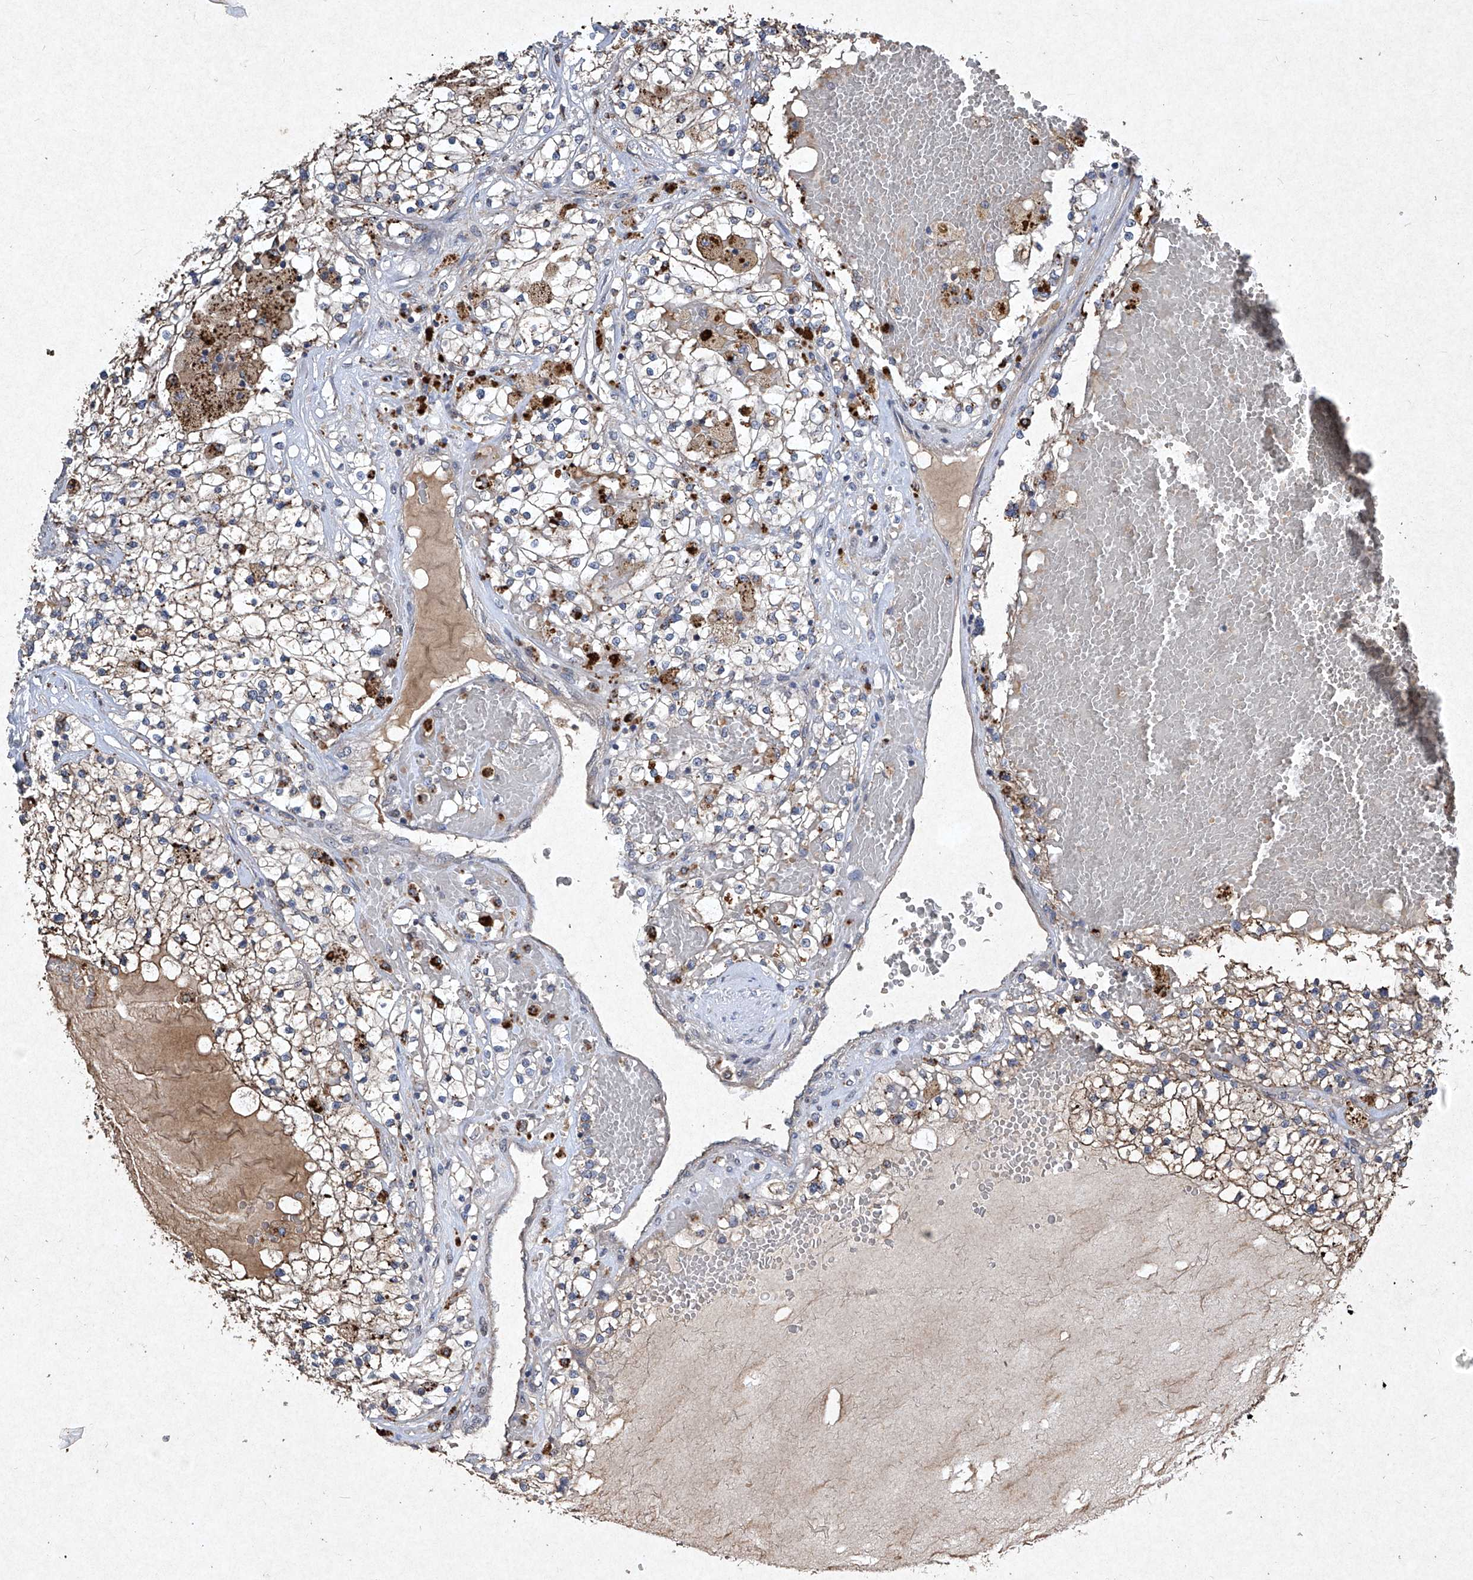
{"staining": {"intensity": "strong", "quantity": "<25%", "location": "cytoplasmic/membranous"}, "tissue": "renal cancer", "cell_type": "Tumor cells", "image_type": "cancer", "snomed": [{"axis": "morphology", "description": "Normal tissue, NOS"}, {"axis": "morphology", "description": "Adenocarcinoma, NOS"}, {"axis": "topography", "description": "Kidney"}], "caption": "DAB immunohistochemical staining of renal cancer (adenocarcinoma) demonstrates strong cytoplasmic/membranous protein positivity in approximately <25% of tumor cells.", "gene": "MED16", "patient": {"sex": "male", "age": 68}}